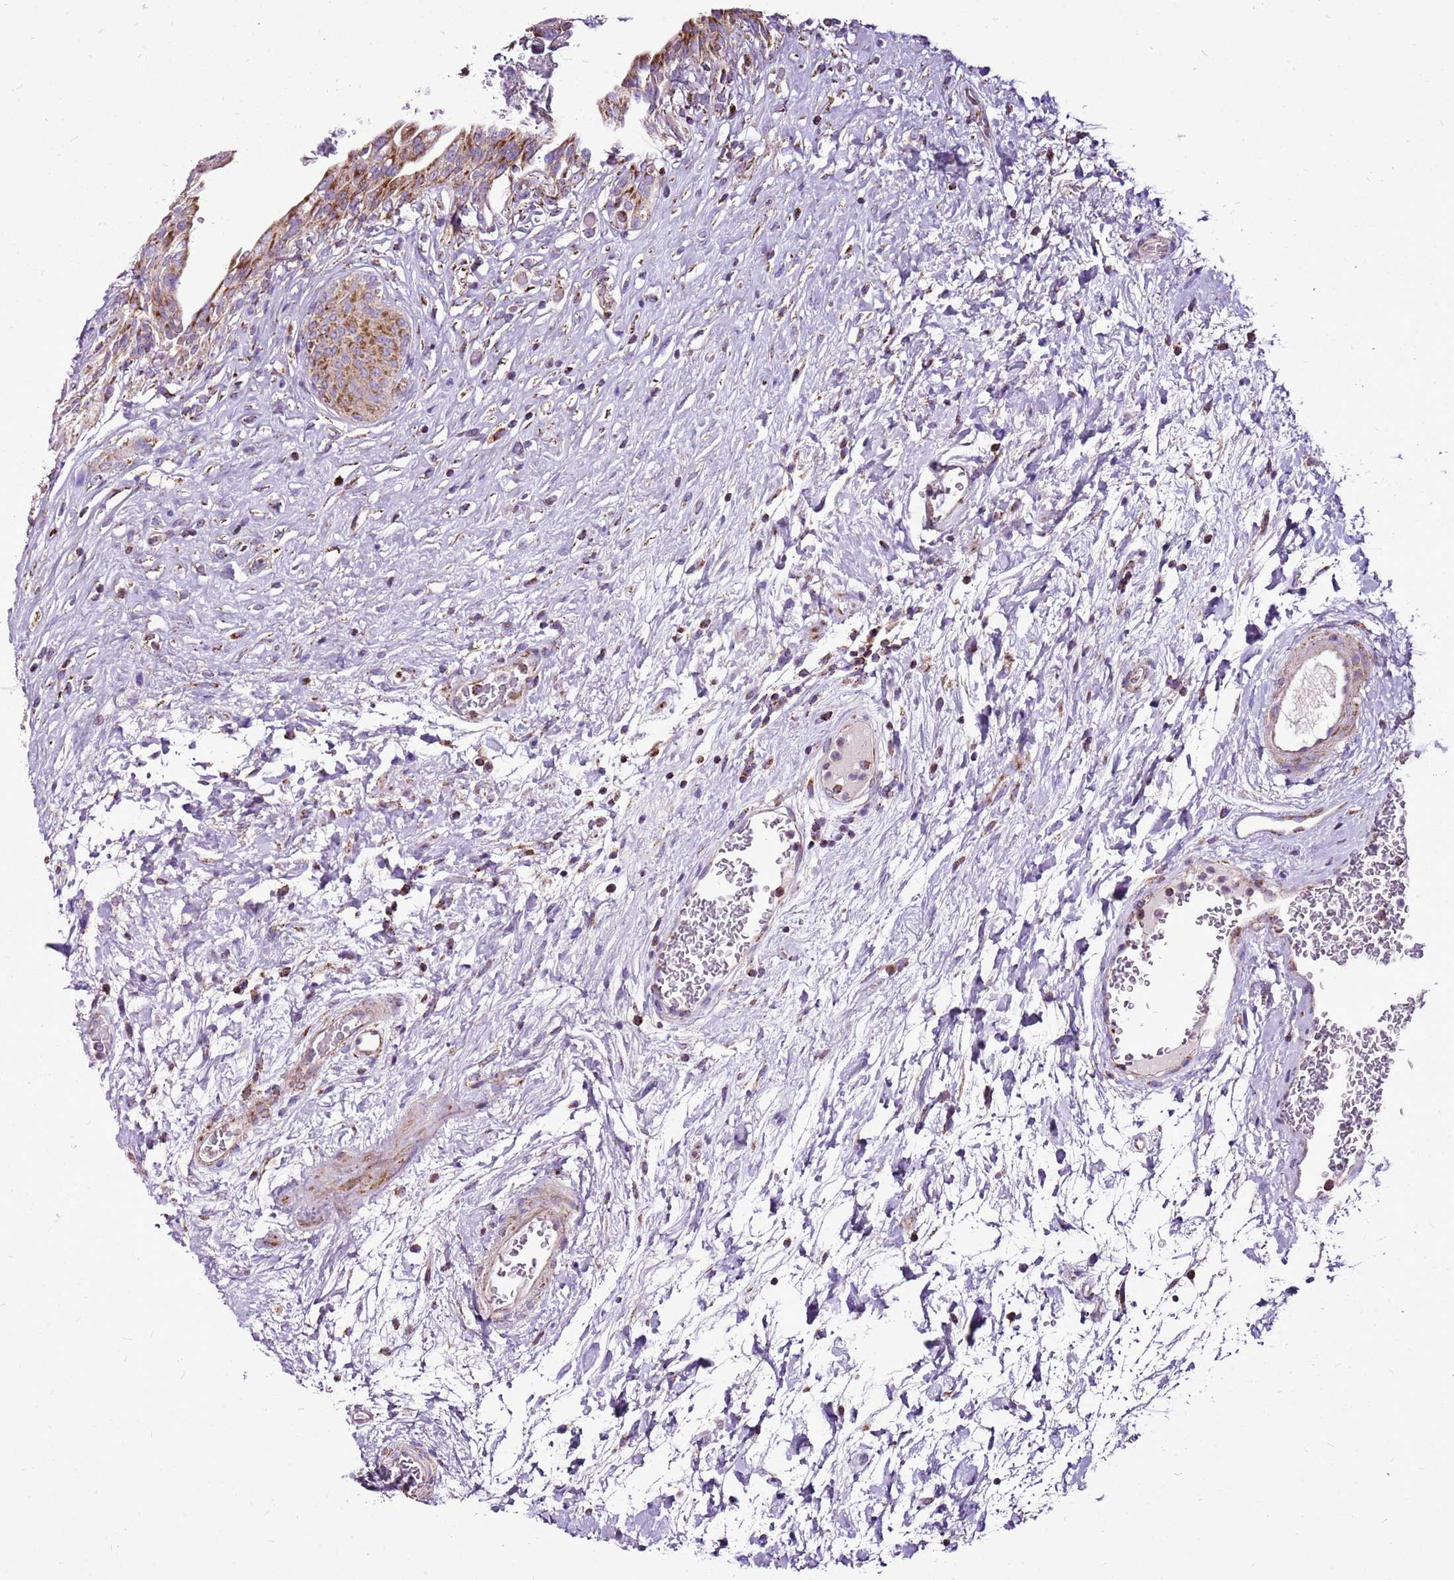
{"staining": {"intensity": "moderate", "quantity": ">75%", "location": "cytoplasmic/membranous"}, "tissue": "urinary bladder", "cell_type": "Urothelial cells", "image_type": "normal", "snomed": [{"axis": "morphology", "description": "Normal tissue, NOS"}, {"axis": "topography", "description": "Urinary bladder"}], "caption": "Immunohistochemistry (IHC) photomicrograph of unremarkable urinary bladder: urinary bladder stained using immunohistochemistry (IHC) shows medium levels of moderate protein expression localized specifically in the cytoplasmic/membranous of urothelial cells, appearing as a cytoplasmic/membranous brown color.", "gene": "GCDH", "patient": {"sex": "male", "age": 74}}